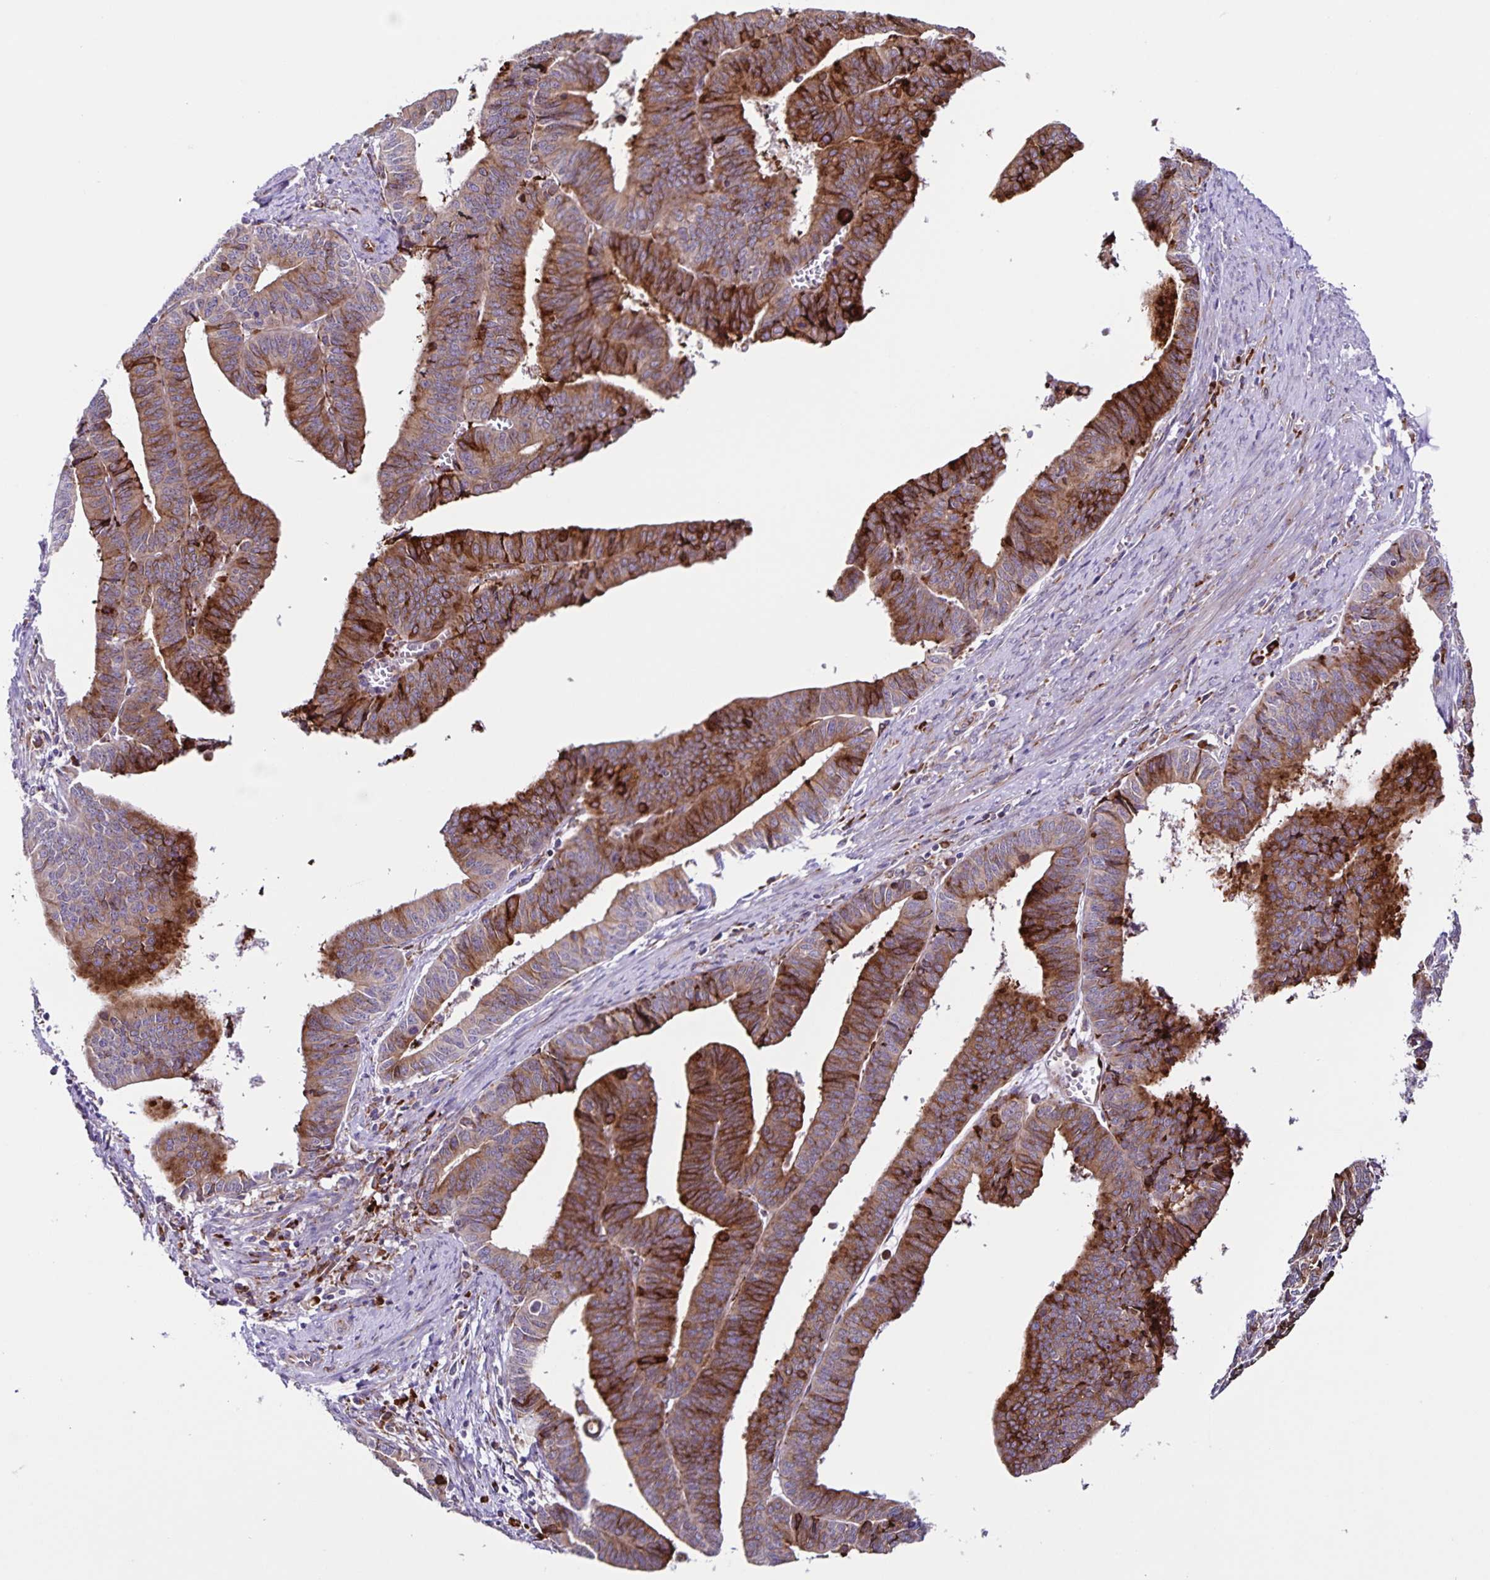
{"staining": {"intensity": "moderate", "quantity": ">75%", "location": "cytoplasmic/membranous"}, "tissue": "endometrial cancer", "cell_type": "Tumor cells", "image_type": "cancer", "snomed": [{"axis": "morphology", "description": "Adenocarcinoma, NOS"}, {"axis": "topography", "description": "Endometrium"}], "caption": "An immunohistochemistry (IHC) histopathology image of neoplastic tissue is shown. Protein staining in brown highlights moderate cytoplasmic/membranous positivity in adenocarcinoma (endometrial) within tumor cells. (DAB (3,3'-diaminobenzidine) = brown stain, brightfield microscopy at high magnification).", "gene": "OSBPL5", "patient": {"sex": "female", "age": 65}}